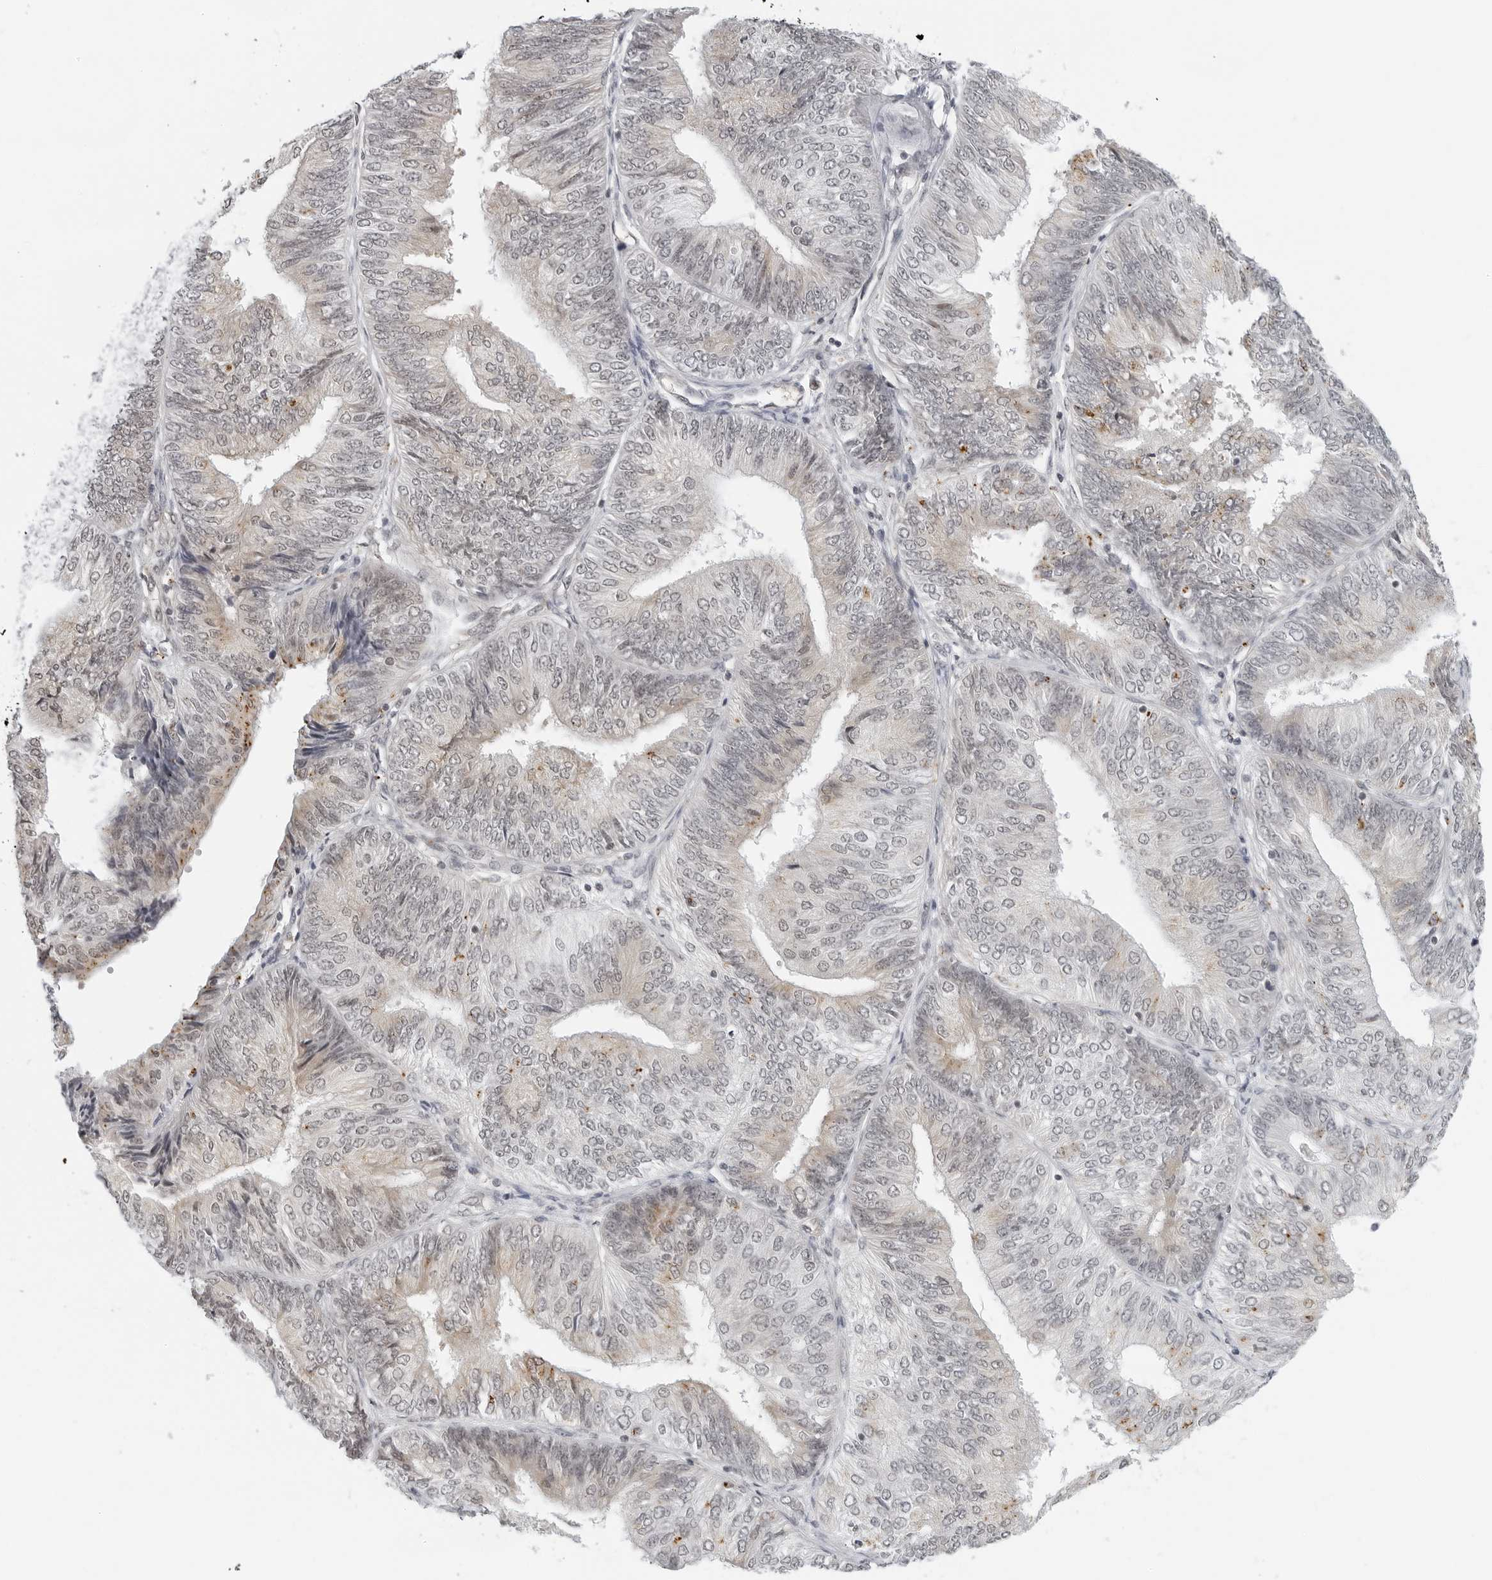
{"staining": {"intensity": "weak", "quantity": "<25%", "location": "cytoplasmic/membranous"}, "tissue": "endometrial cancer", "cell_type": "Tumor cells", "image_type": "cancer", "snomed": [{"axis": "morphology", "description": "Adenocarcinoma, NOS"}, {"axis": "topography", "description": "Endometrium"}], "caption": "This is an IHC micrograph of endometrial cancer (adenocarcinoma). There is no positivity in tumor cells.", "gene": "TOX4", "patient": {"sex": "female", "age": 58}}